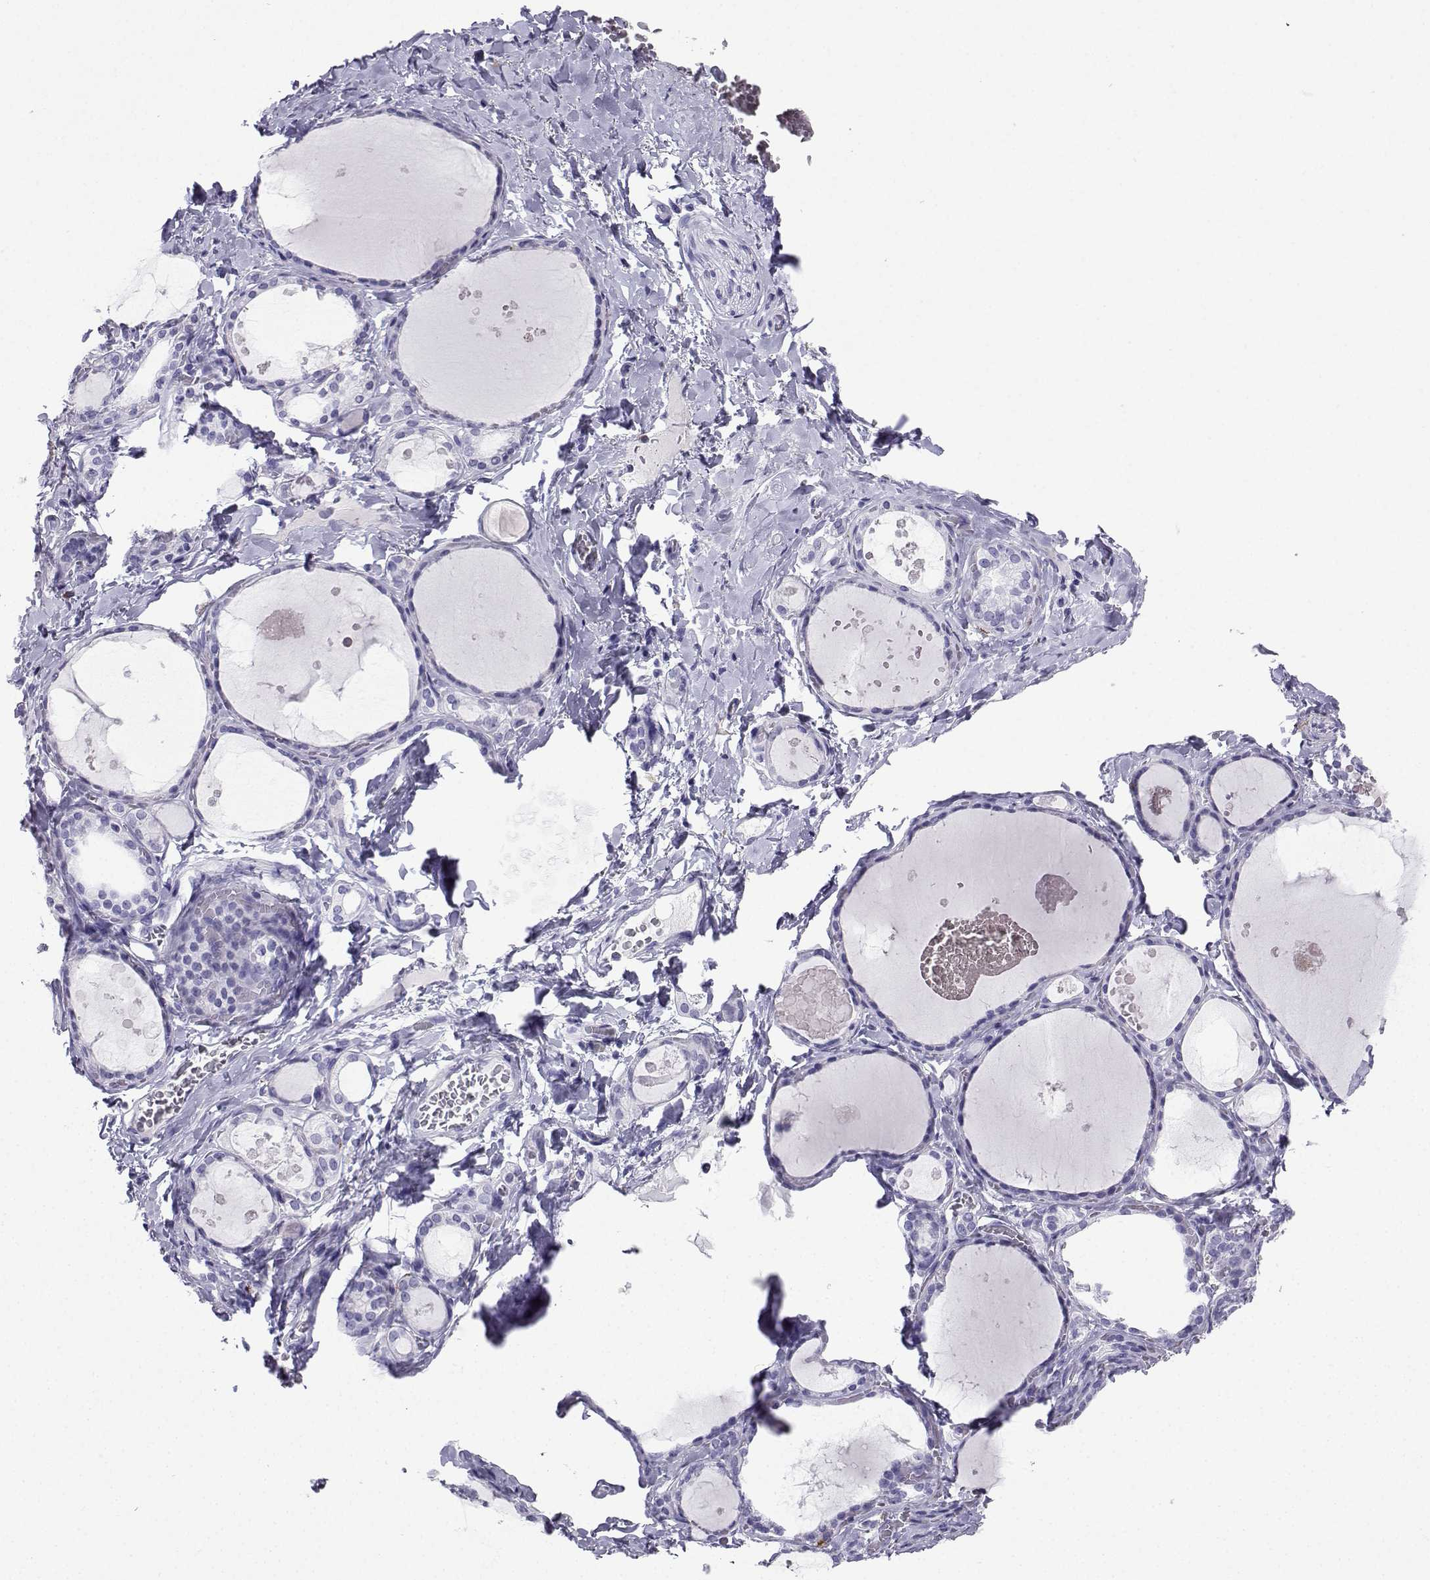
{"staining": {"intensity": "negative", "quantity": "none", "location": "none"}, "tissue": "thyroid gland", "cell_type": "Glandular cells", "image_type": "normal", "snomed": [{"axis": "morphology", "description": "Normal tissue, NOS"}, {"axis": "topography", "description": "Thyroid gland"}], "caption": "The image reveals no staining of glandular cells in normal thyroid gland.", "gene": "SLC18A2", "patient": {"sex": "female", "age": 56}}